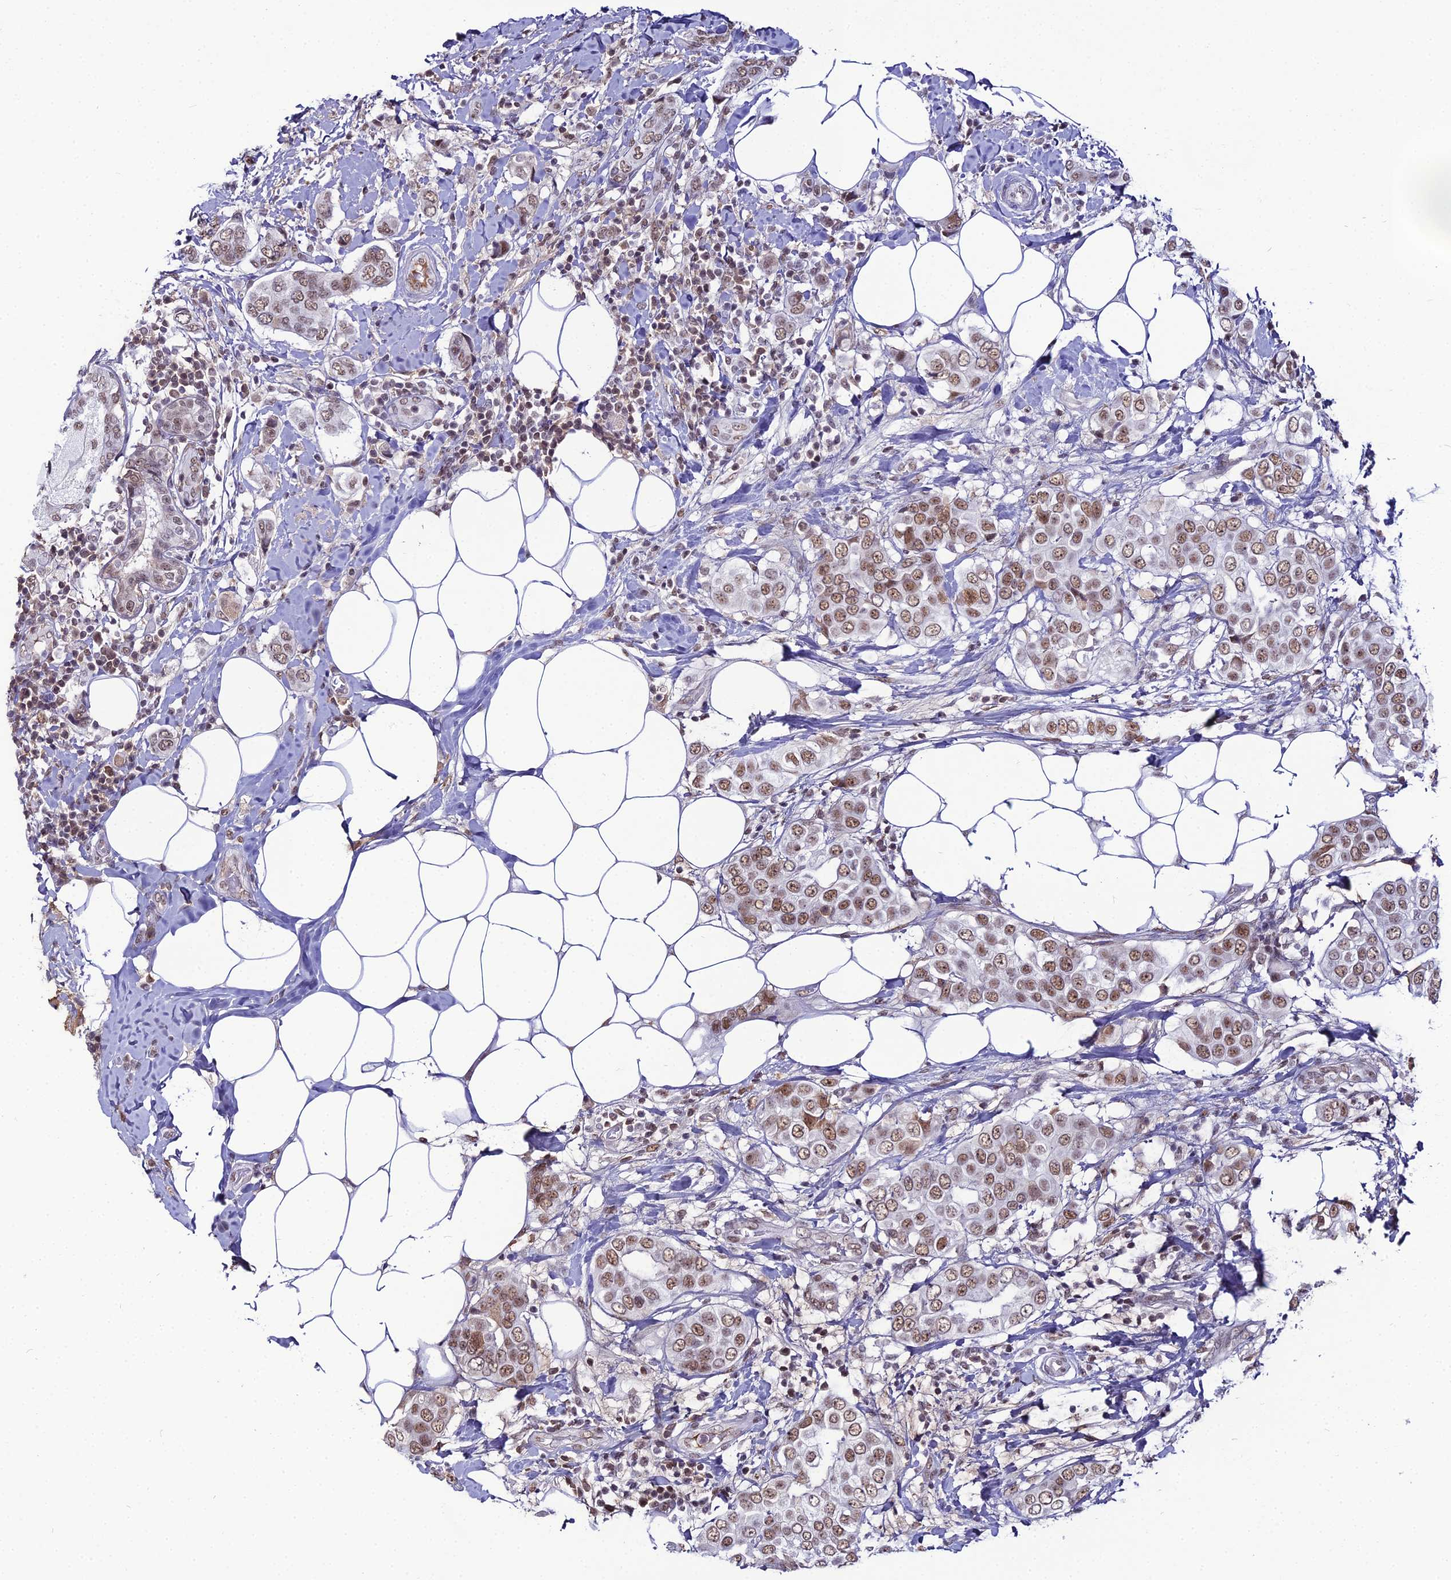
{"staining": {"intensity": "moderate", "quantity": ">75%", "location": "nuclear"}, "tissue": "breast cancer", "cell_type": "Tumor cells", "image_type": "cancer", "snomed": [{"axis": "morphology", "description": "Lobular carcinoma"}, {"axis": "topography", "description": "Breast"}], "caption": "About >75% of tumor cells in breast cancer show moderate nuclear protein positivity as visualized by brown immunohistochemical staining.", "gene": "RBM12", "patient": {"sex": "female", "age": 51}}